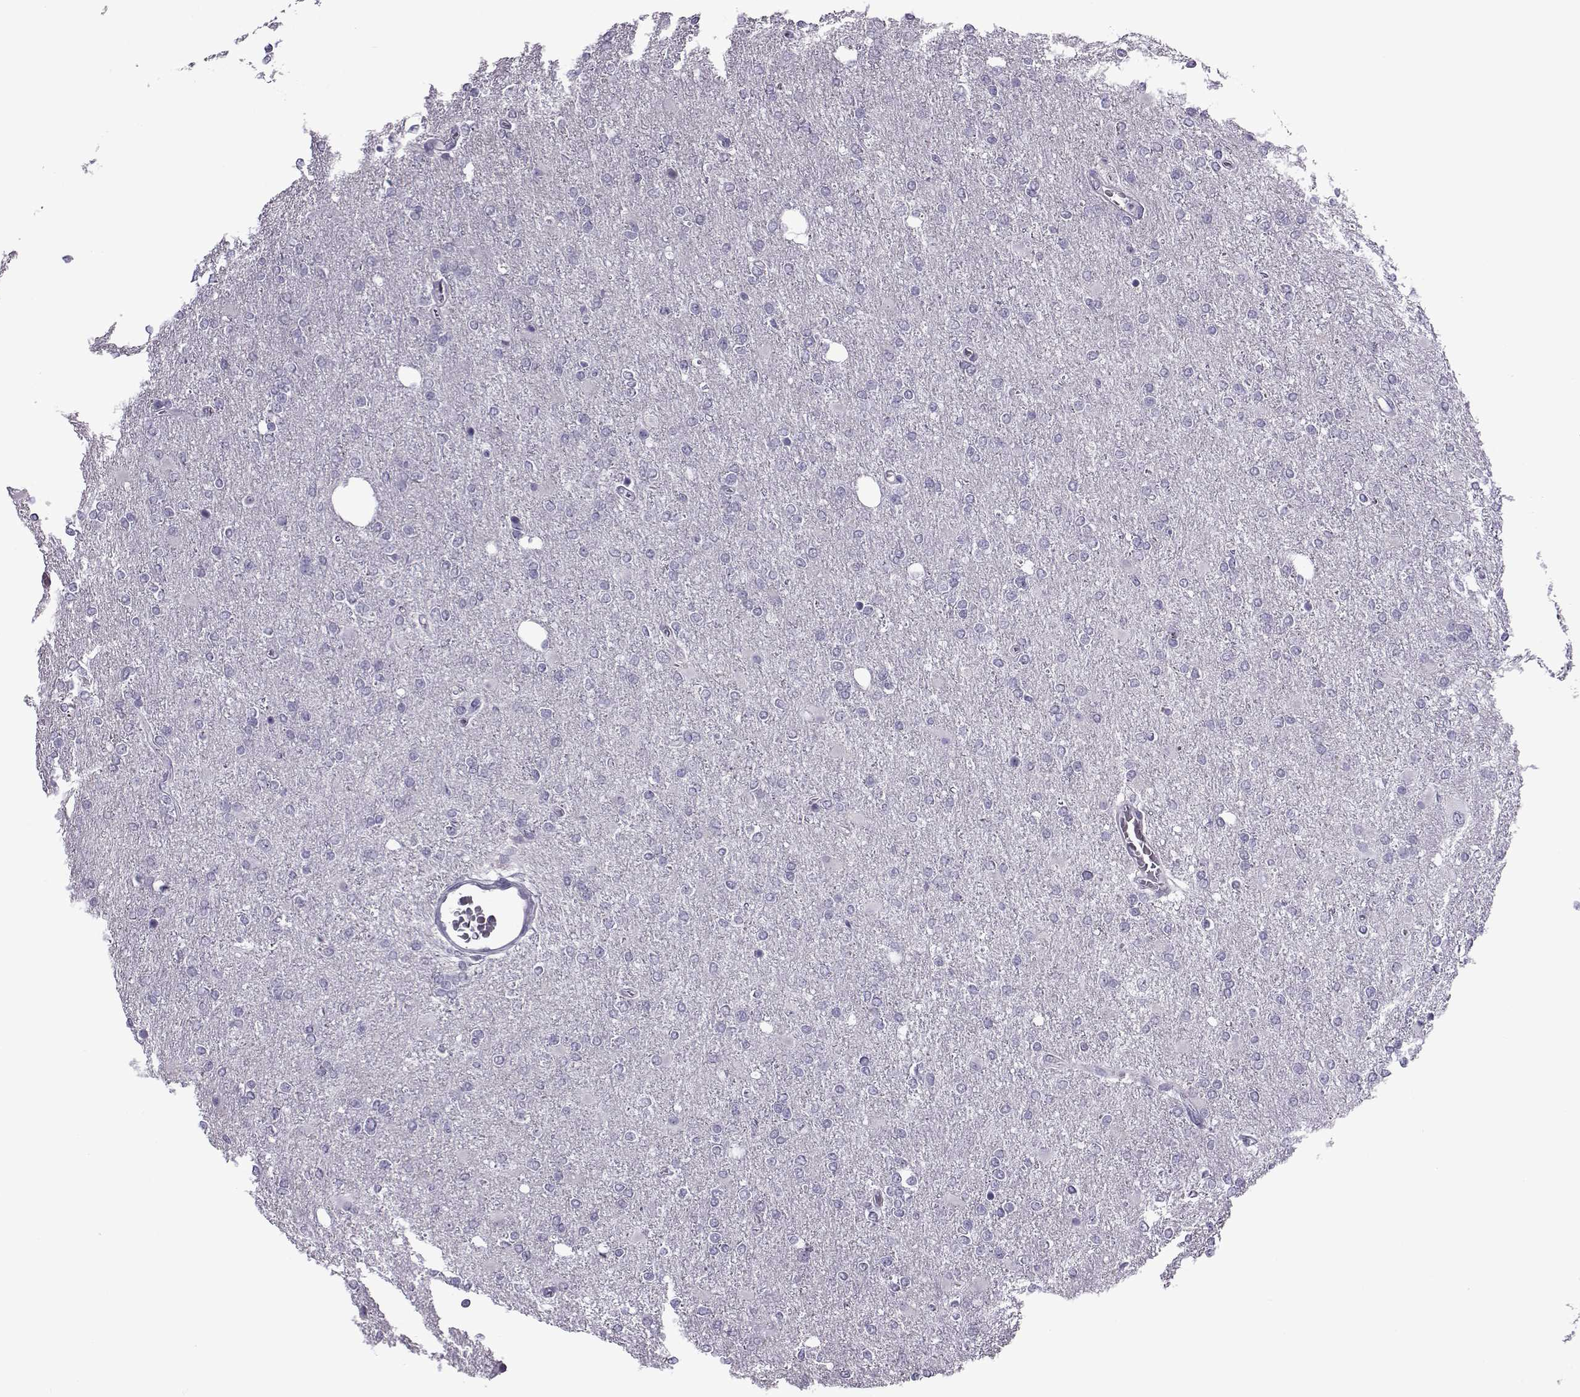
{"staining": {"intensity": "negative", "quantity": "none", "location": "none"}, "tissue": "glioma", "cell_type": "Tumor cells", "image_type": "cancer", "snomed": [{"axis": "morphology", "description": "Glioma, malignant, High grade"}, {"axis": "topography", "description": "Cerebral cortex"}], "caption": "Immunohistochemistry image of human malignant glioma (high-grade) stained for a protein (brown), which shows no expression in tumor cells.", "gene": "OIP5", "patient": {"sex": "male", "age": 70}}